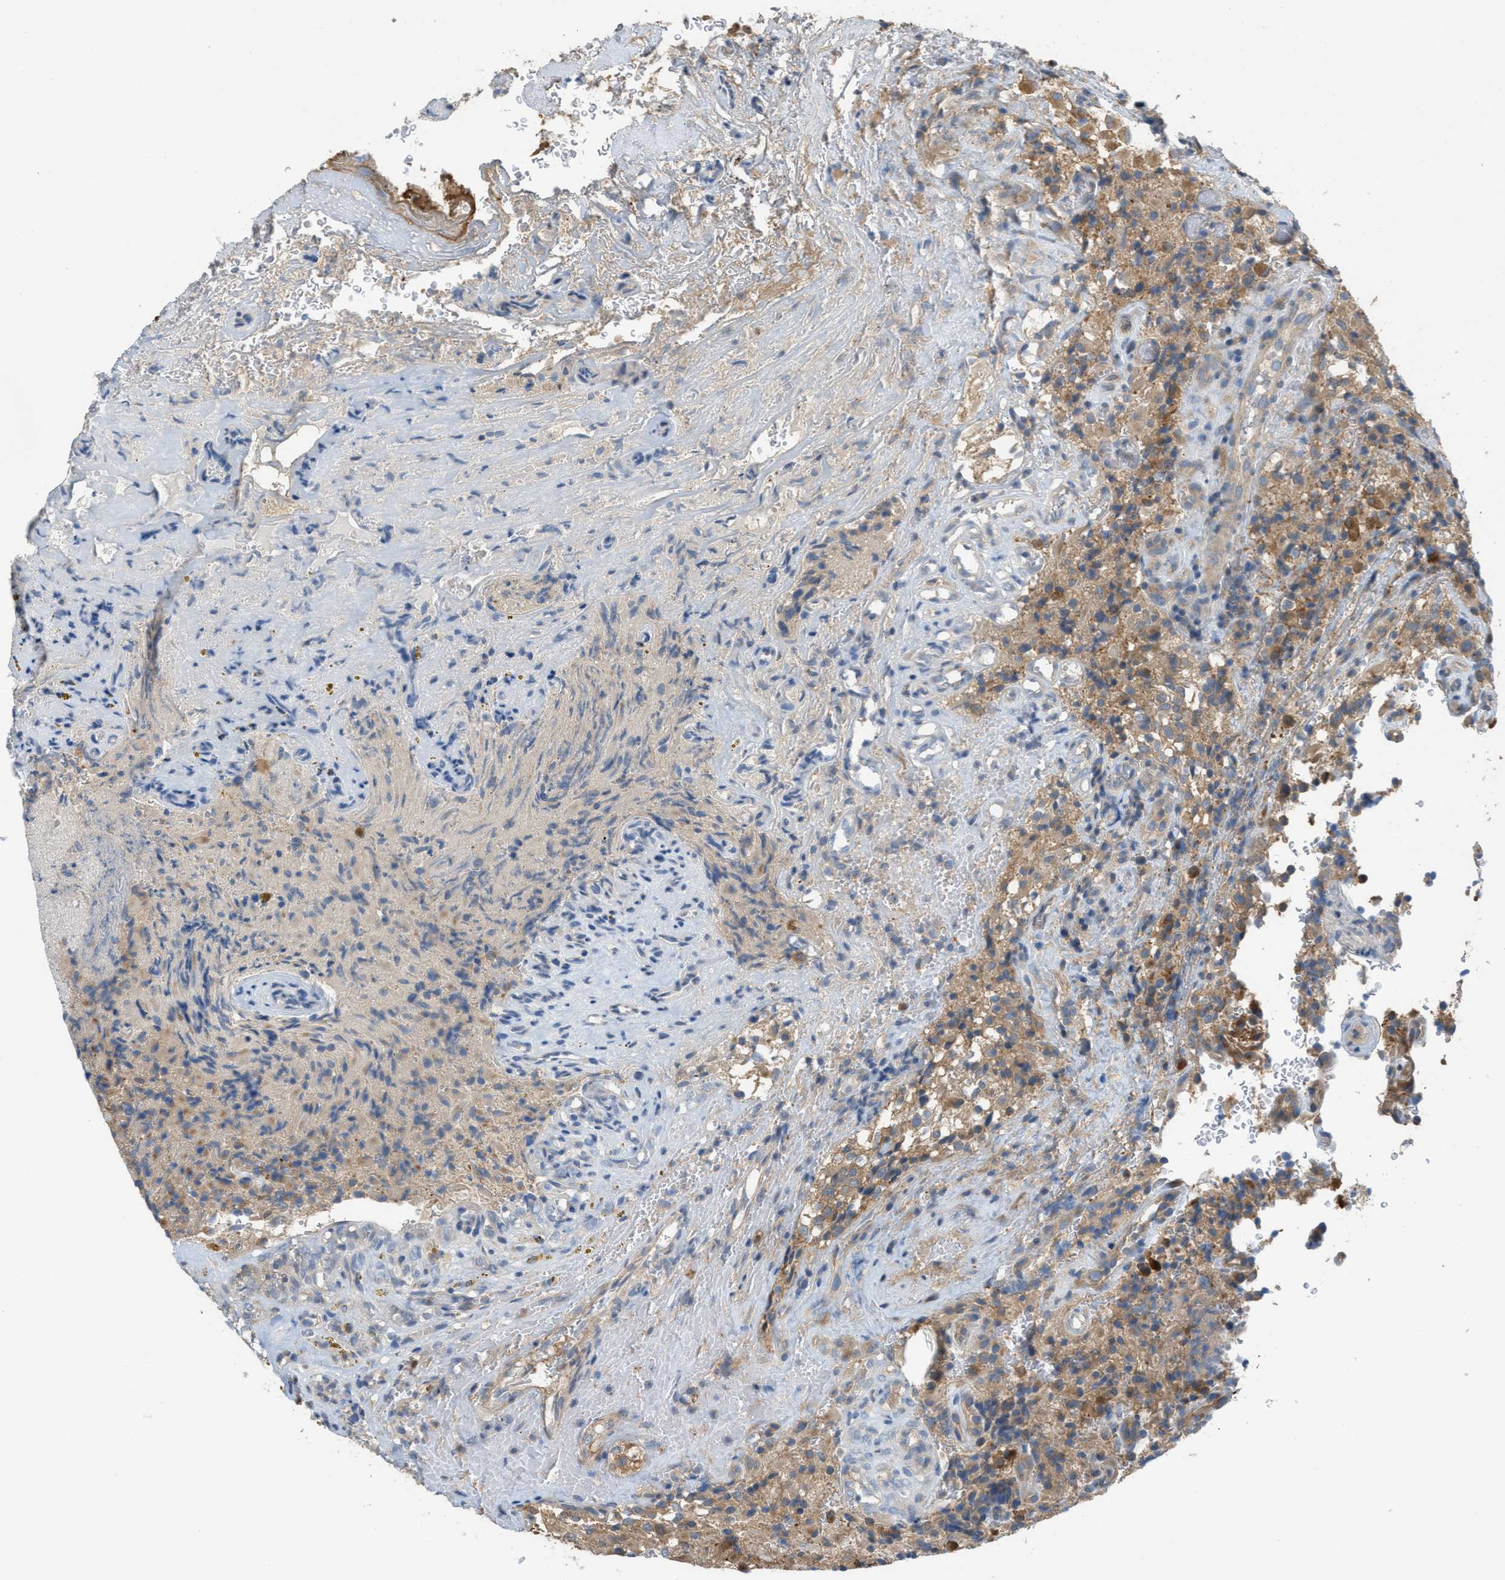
{"staining": {"intensity": "moderate", "quantity": ">75%", "location": "cytoplasmic/membranous"}, "tissue": "glioma", "cell_type": "Tumor cells", "image_type": "cancer", "snomed": [{"axis": "morphology", "description": "Glioma, malignant, High grade"}, {"axis": "topography", "description": "Brain"}], "caption": "Tumor cells exhibit medium levels of moderate cytoplasmic/membranous staining in approximately >75% of cells in human glioma.", "gene": "UBA5", "patient": {"sex": "male", "age": 71}}